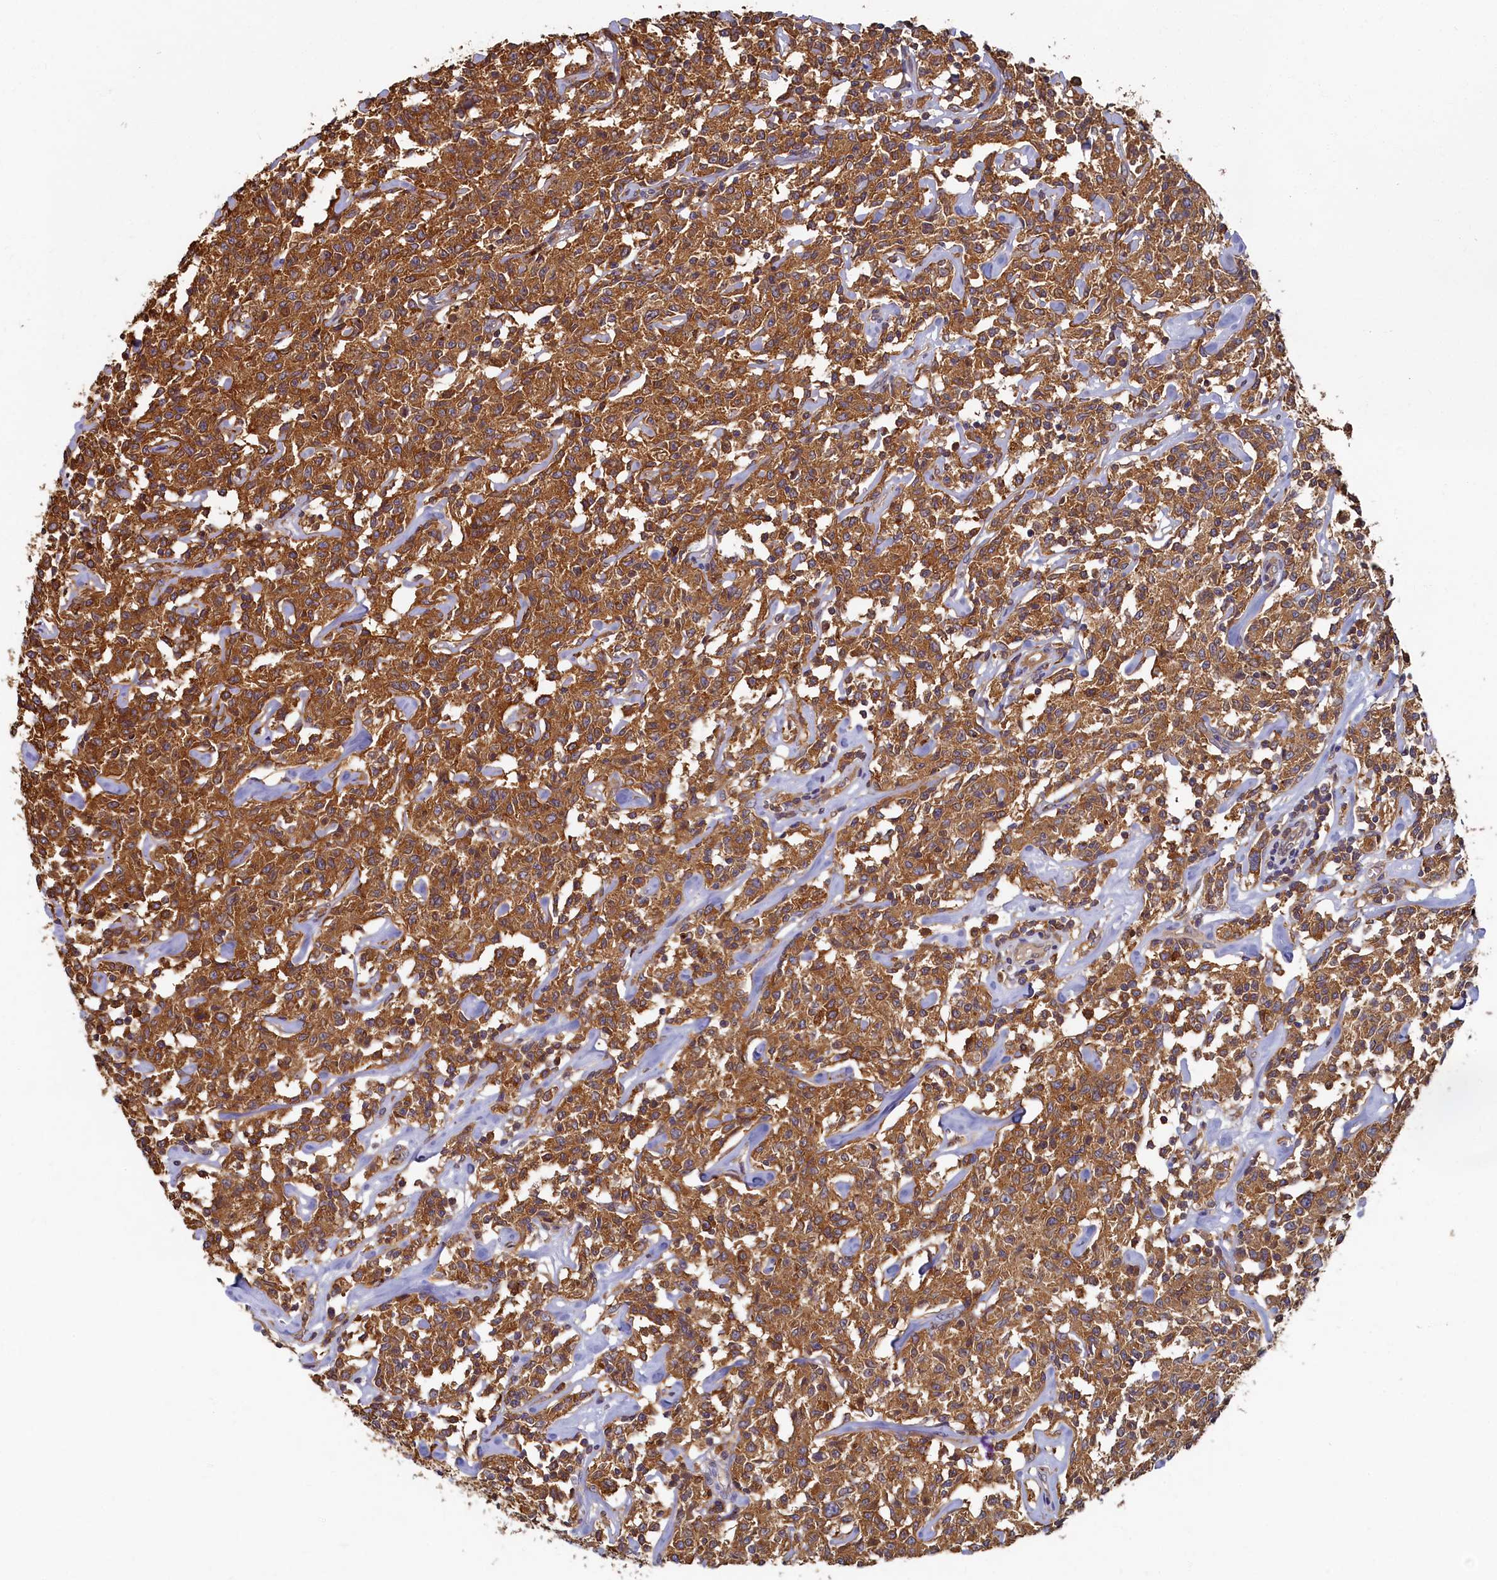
{"staining": {"intensity": "moderate", "quantity": ">75%", "location": "cytoplasmic/membranous"}, "tissue": "lymphoma", "cell_type": "Tumor cells", "image_type": "cancer", "snomed": [{"axis": "morphology", "description": "Malignant lymphoma, non-Hodgkin's type, Low grade"}, {"axis": "topography", "description": "Small intestine"}], "caption": "A micrograph of lymphoma stained for a protein demonstrates moderate cytoplasmic/membranous brown staining in tumor cells.", "gene": "TIMM8B", "patient": {"sex": "female", "age": 59}}